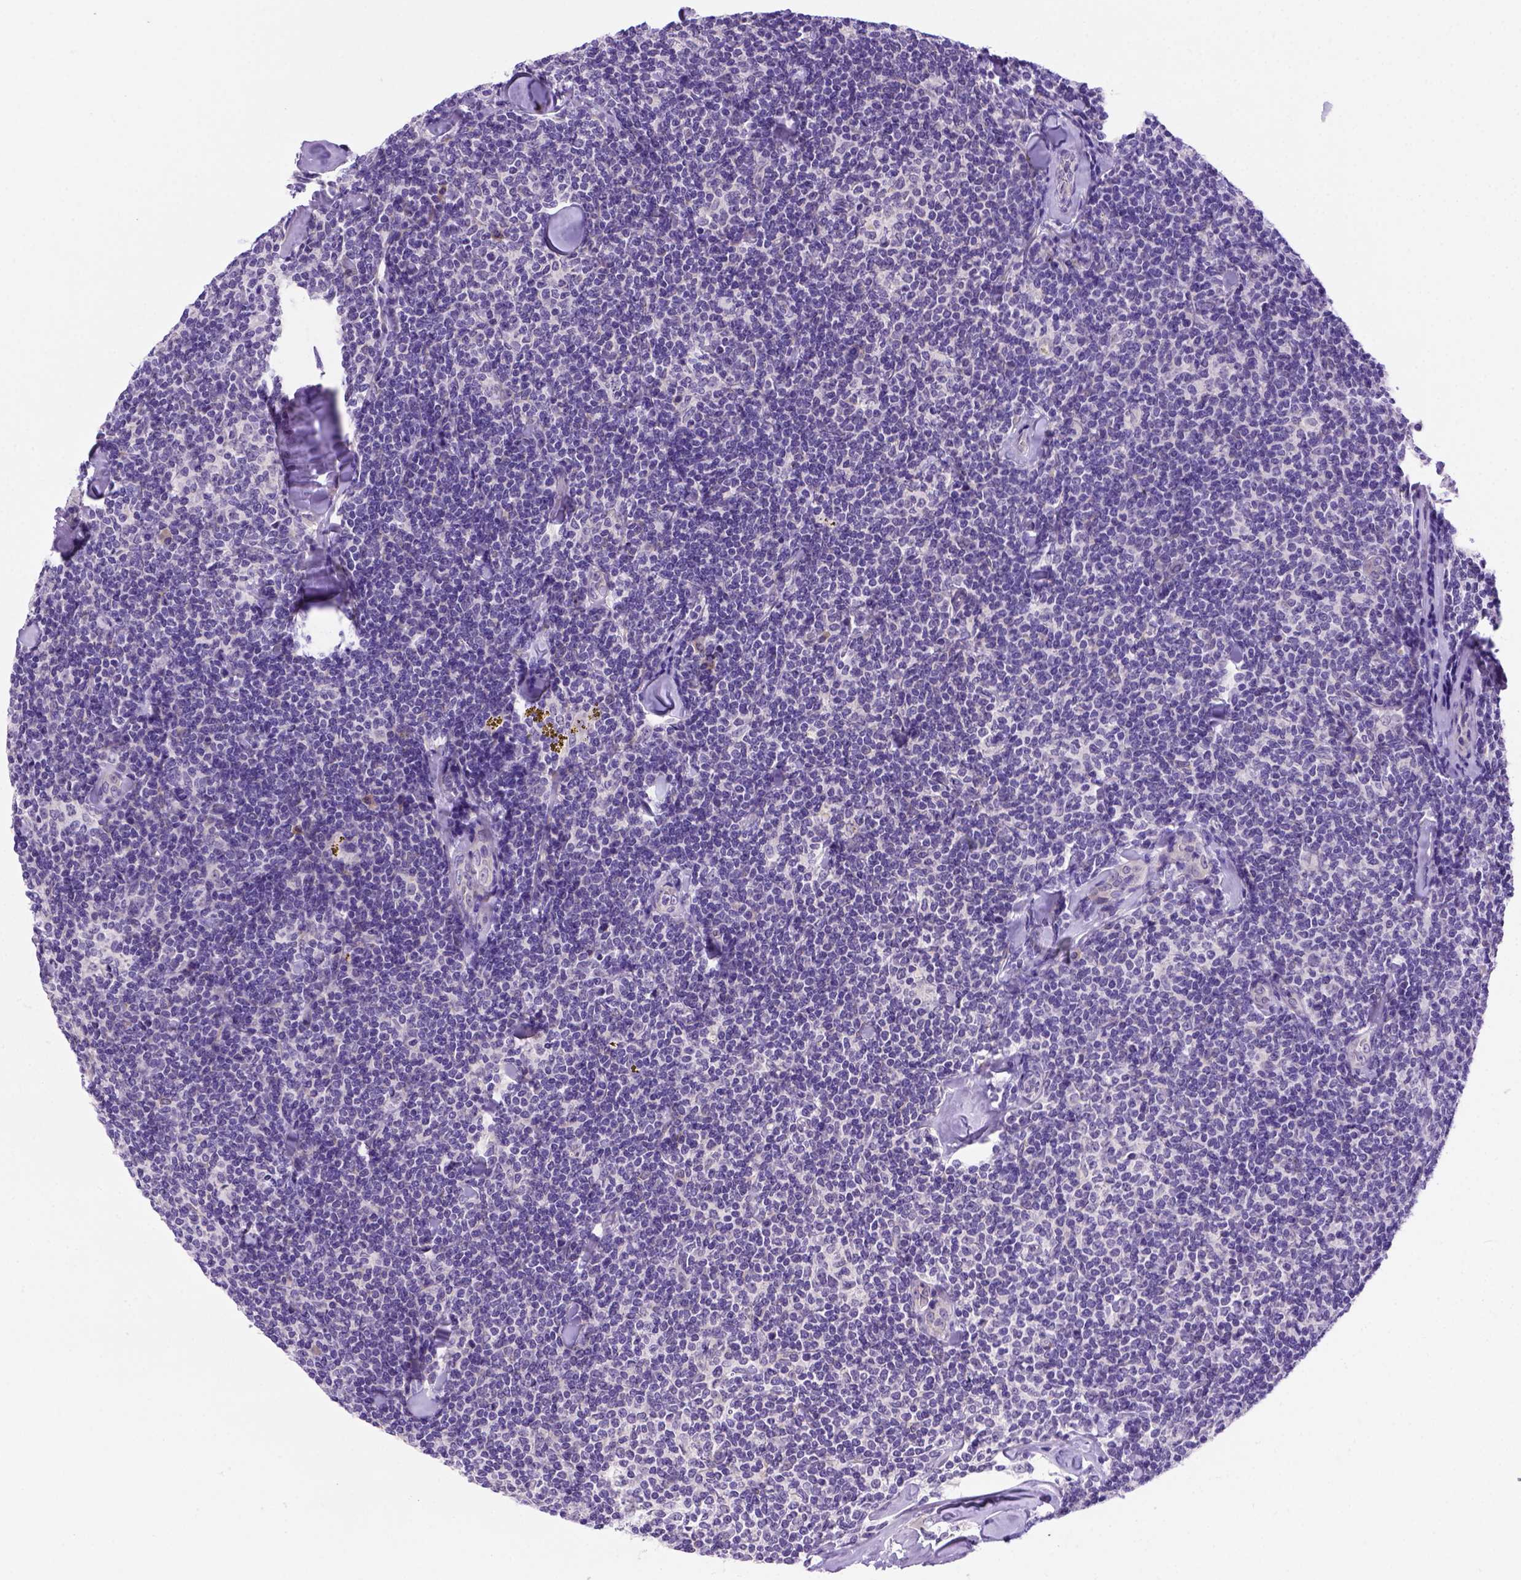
{"staining": {"intensity": "negative", "quantity": "none", "location": "none"}, "tissue": "lymphoma", "cell_type": "Tumor cells", "image_type": "cancer", "snomed": [{"axis": "morphology", "description": "Malignant lymphoma, non-Hodgkin's type, Low grade"}, {"axis": "topography", "description": "Lymph node"}], "caption": "The photomicrograph reveals no significant expression in tumor cells of low-grade malignant lymphoma, non-Hodgkin's type.", "gene": "FAM81B", "patient": {"sex": "female", "age": 56}}